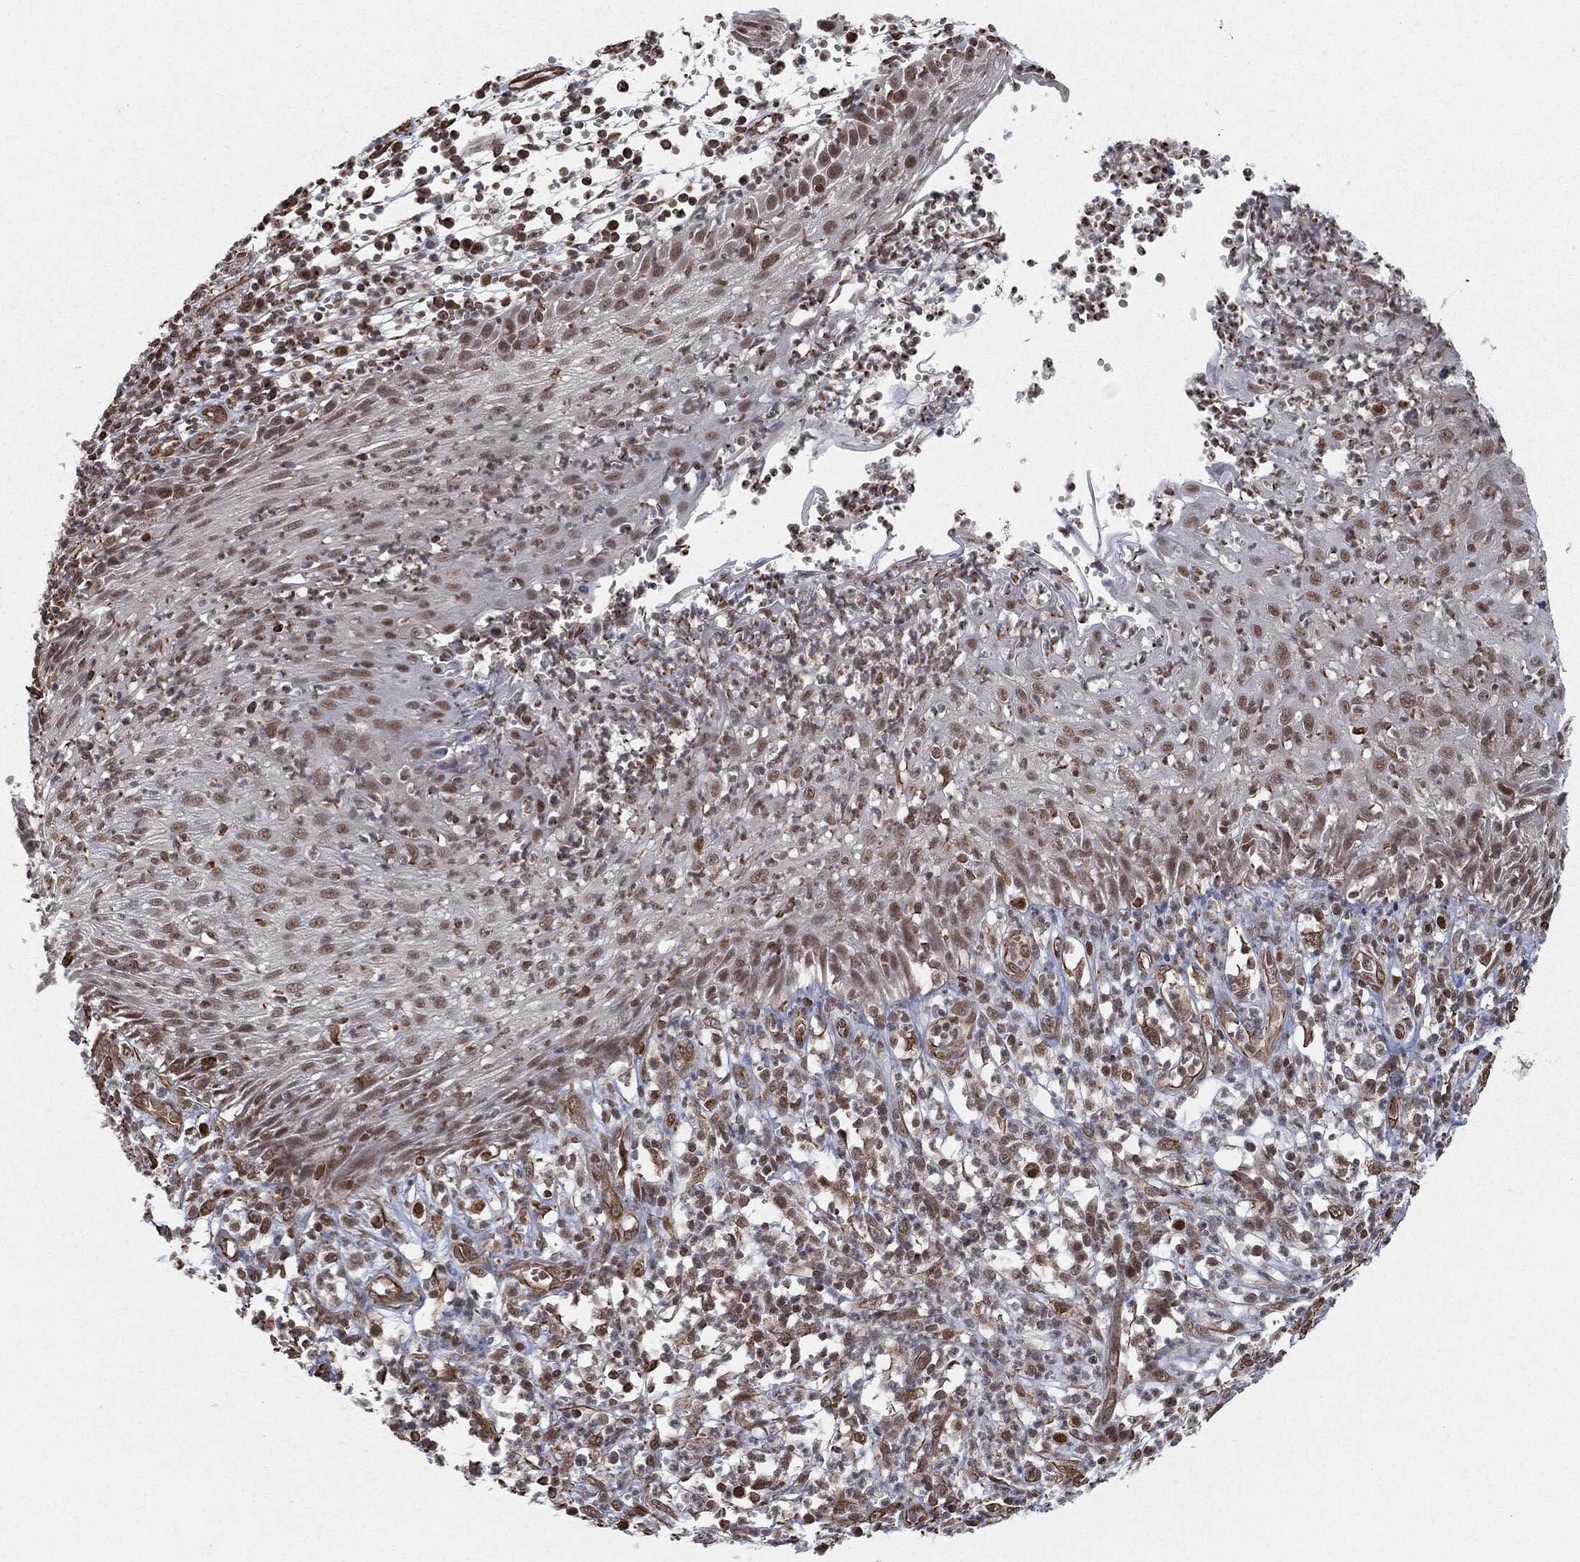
{"staining": {"intensity": "moderate", "quantity": "25%-75%", "location": "nuclear"}, "tissue": "skin cancer", "cell_type": "Tumor cells", "image_type": "cancer", "snomed": [{"axis": "morphology", "description": "Normal tissue, NOS"}, {"axis": "morphology", "description": "Squamous cell carcinoma, NOS"}, {"axis": "topography", "description": "Skin"}], "caption": "Protein analysis of squamous cell carcinoma (skin) tissue exhibits moderate nuclear expression in approximately 25%-75% of tumor cells. Immunohistochemistry (ihc) stains the protein of interest in brown and the nuclei are stained blue.", "gene": "TP53RK", "patient": {"sex": "male", "age": 79}}